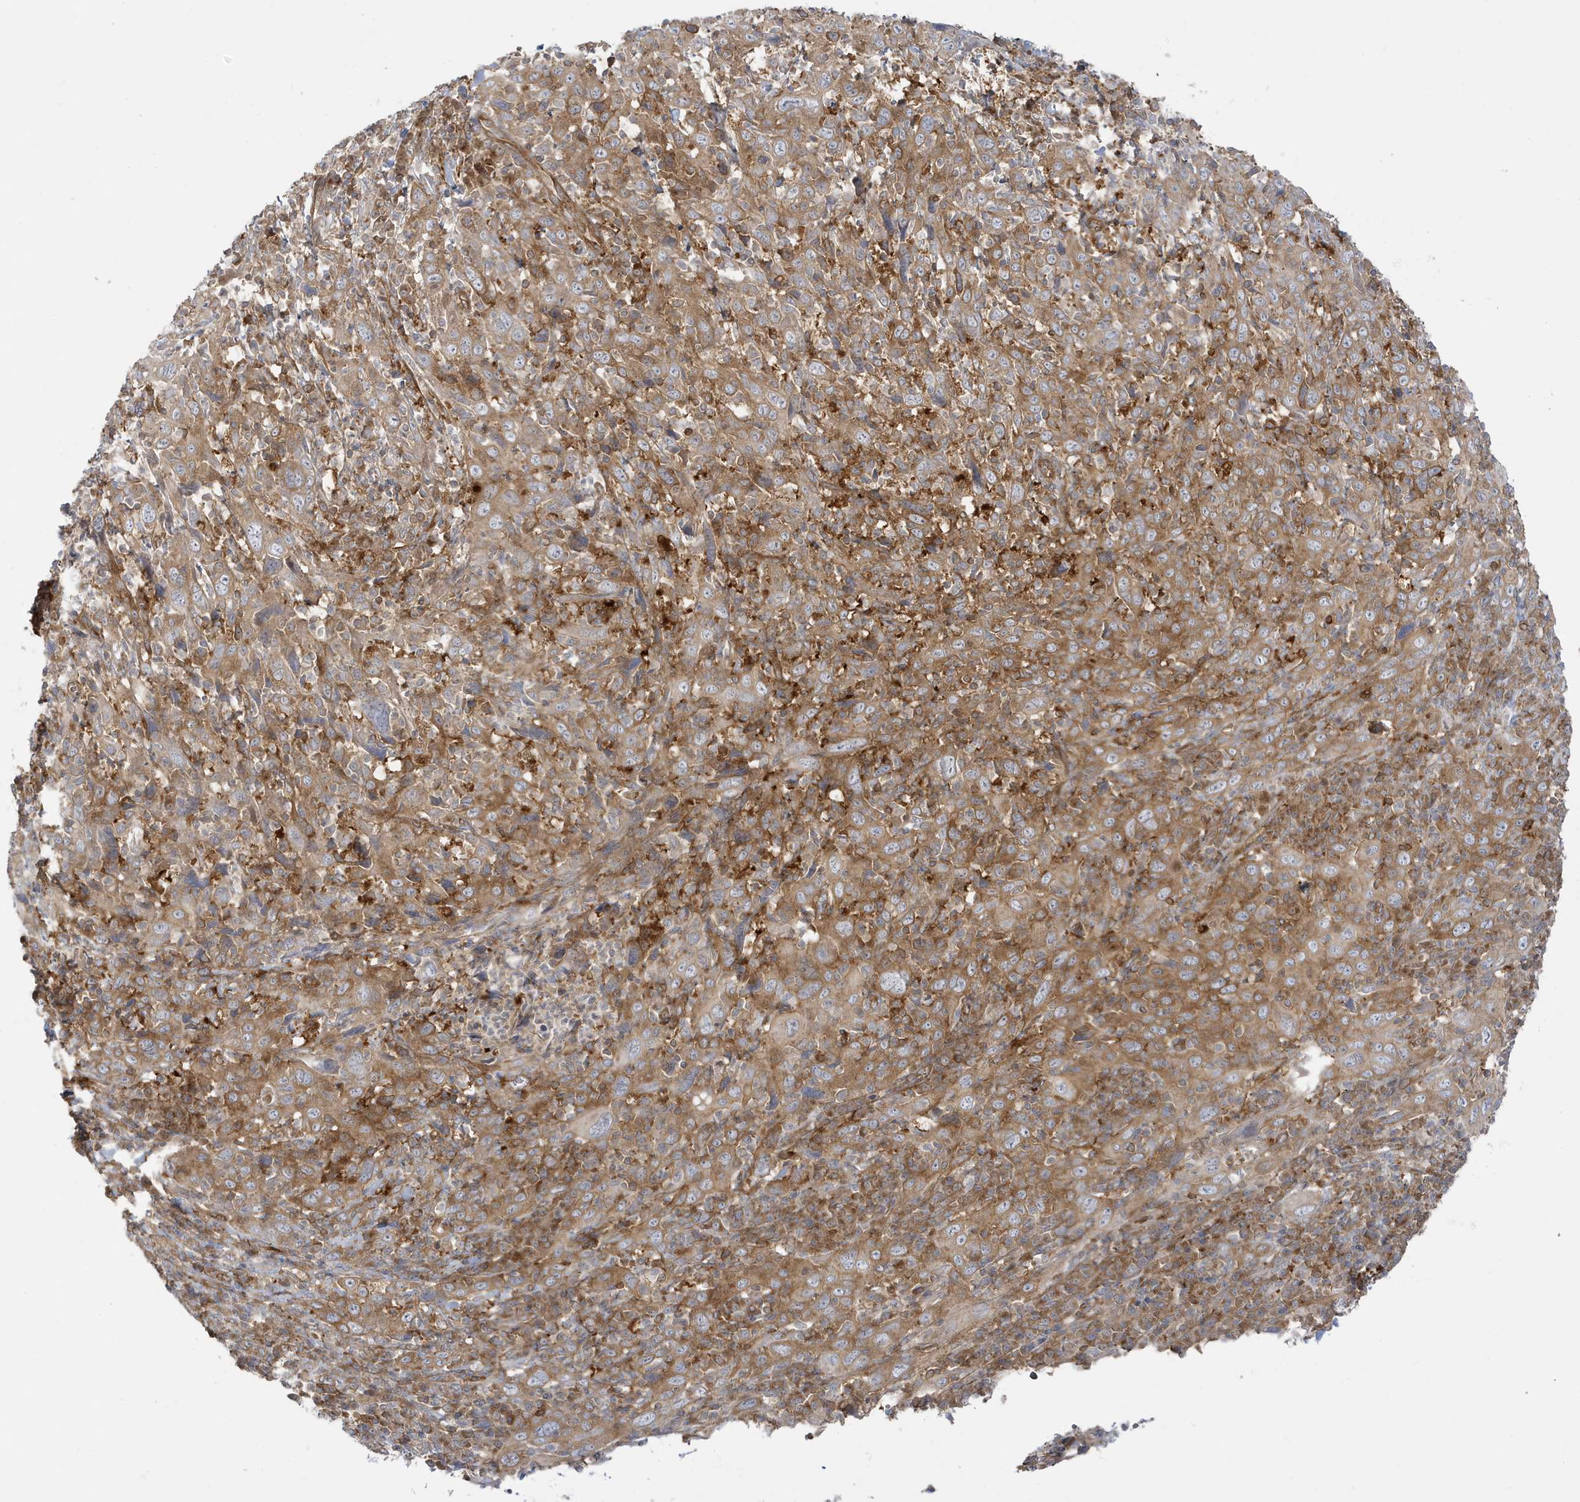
{"staining": {"intensity": "moderate", "quantity": ">75%", "location": "cytoplasmic/membranous"}, "tissue": "cervical cancer", "cell_type": "Tumor cells", "image_type": "cancer", "snomed": [{"axis": "morphology", "description": "Squamous cell carcinoma, NOS"}, {"axis": "topography", "description": "Cervix"}], "caption": "Immunohistochemistry (IHC) (DAB (3,3'-diaminobenzidine)) staining of squamous cell carcinoma (cervical) shows moderate cytoplasmic/membranous protein staining in approximately >75% of tumor cells.", "gene": "STAM", "patient": {"sex": "female", "age": 46}}